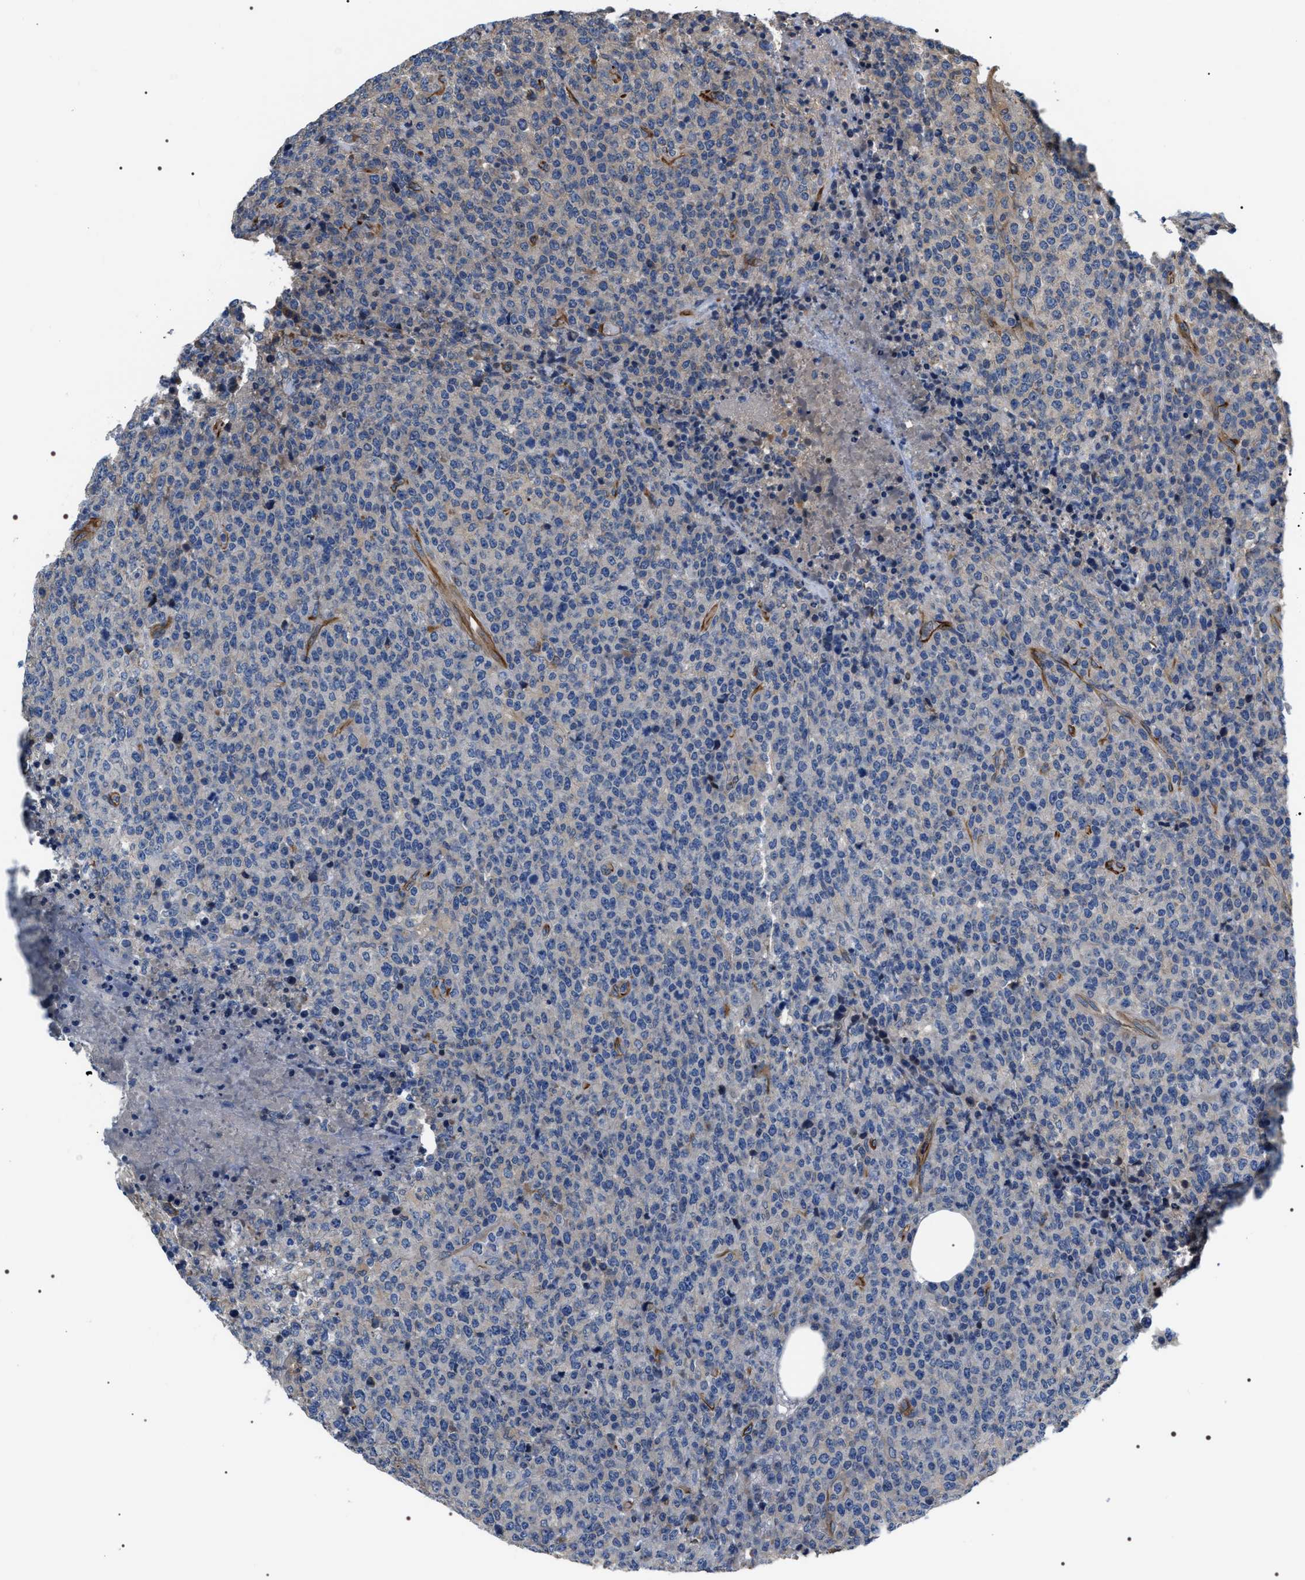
{"staining": {"intensity": "negative", "quantity": "none", "location": "none"}, "tissue": "lymphoma", "cell_type": "Tumor cells", "image_type": "cancer", "snomed": [{"axis": "morphology", "description": "Malignant lymphoma, non-Hodgkin's type, Low grade"}, {"axis": "topography", "description": "Lymph node"}], "caption": "The image demonstrates no staining of tumor cells in malignant lymphoma, non-Hodgkin's type (low-grade). Brightfield microscopy of IHC stained with DAB (3,3'-diaminobenzidine) (brown) and hematoxylin (blue), captured at high magnification.", "gene": "PKD1L1", "patient": {"sex": "male", "age": 66}}